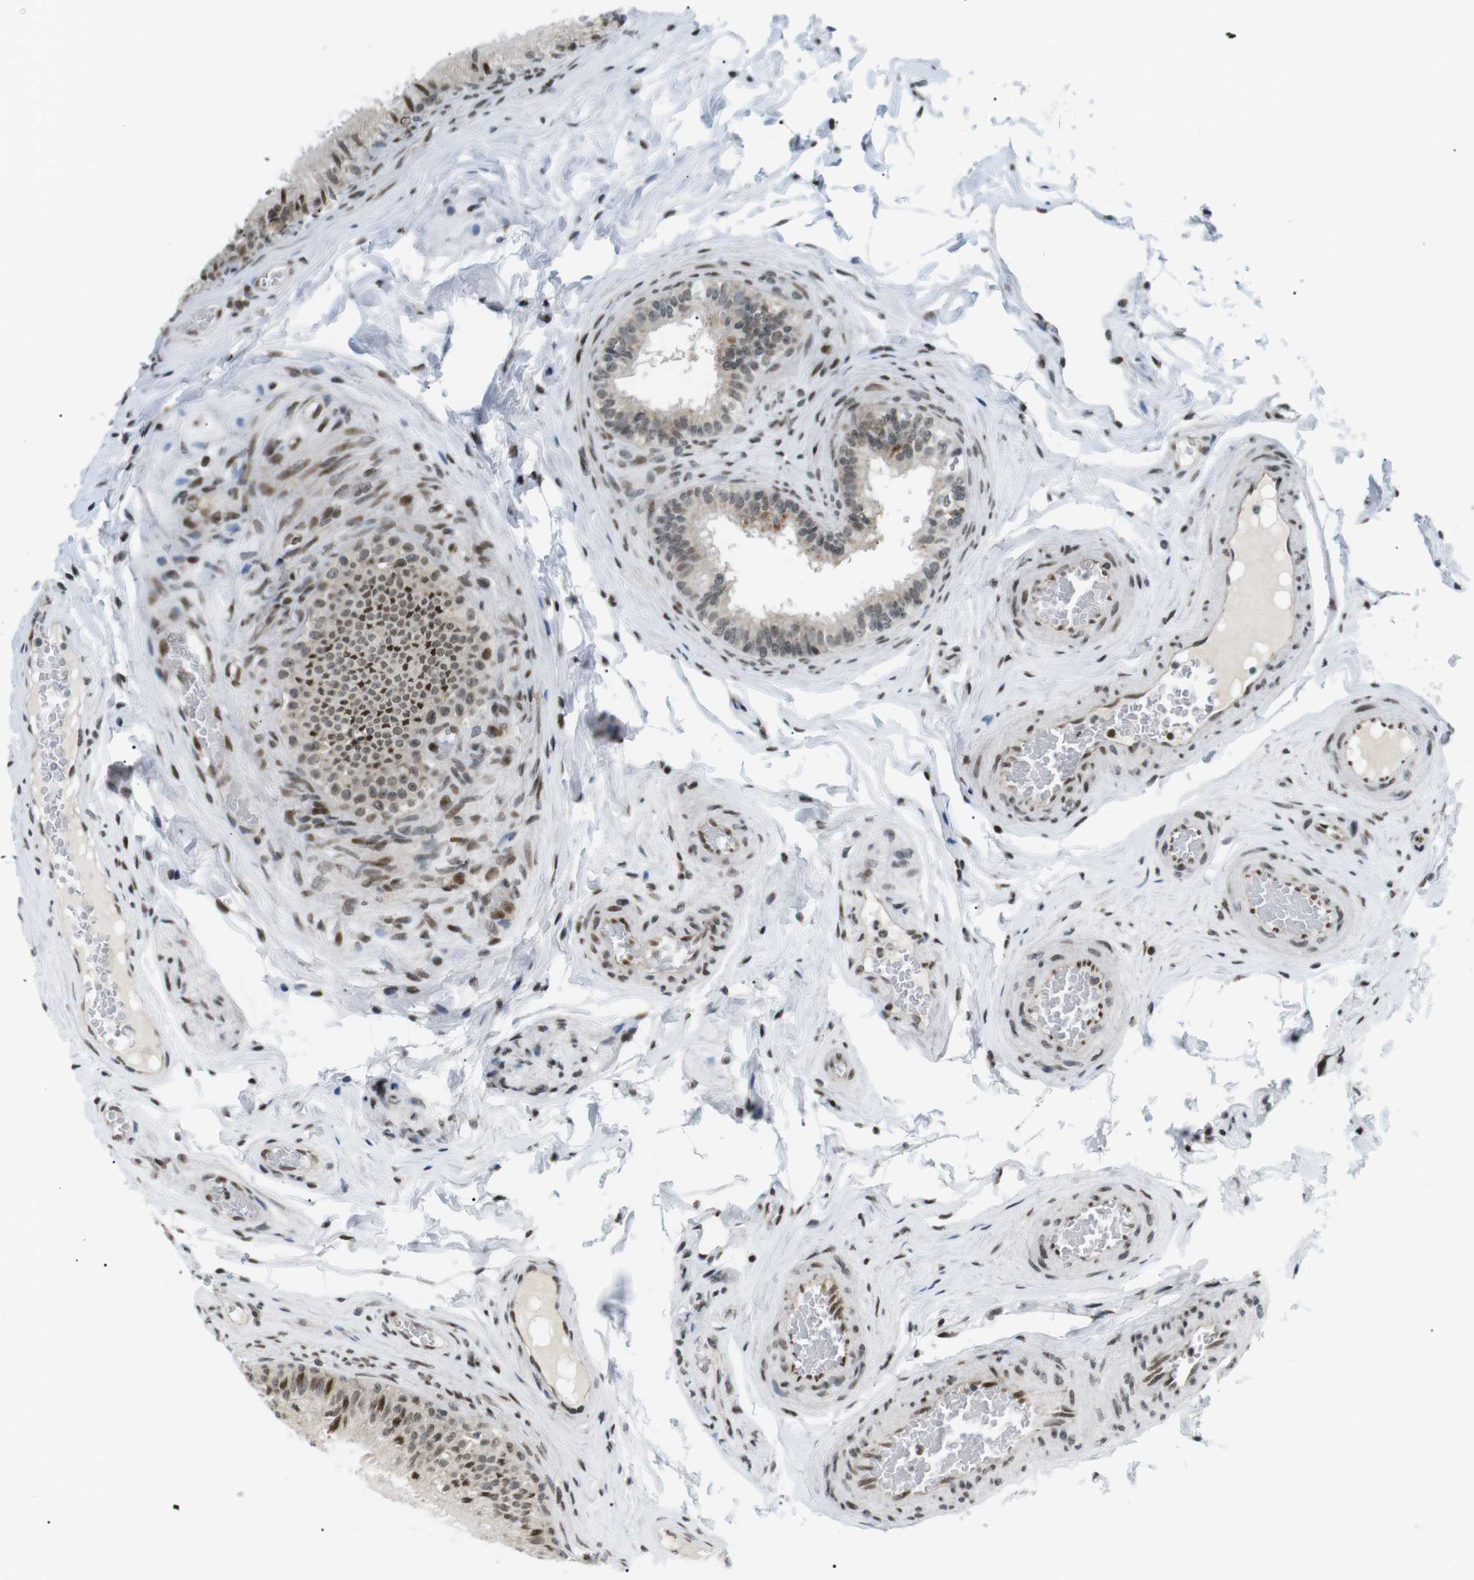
{"staining": {"intensity": "moderate", "quantity": "25%-75%", "location": "nuclear"}, "tissue": "epididymis", "cell_type": "Glandular cells", "image_type": "normal", "snomed": [{"axis": "morphology", "description": "Normal tissue, NOS"}, {"axis": "topography", "description": "Testis"}, {"axis": "topography", "description": "Epididymis"}], "caption": "A micrograph of human epididymis stained for a protein exhibits moderate nuclear brown staining in glandular cells. The staining was performed using DAB (3,3'-diaminobenzidine), with brown indicating positive protein expression. Nuclei are stained blue with hematoxylin.", "gene": "CDC27", "patient": {"sex": "male", "age": 36}}